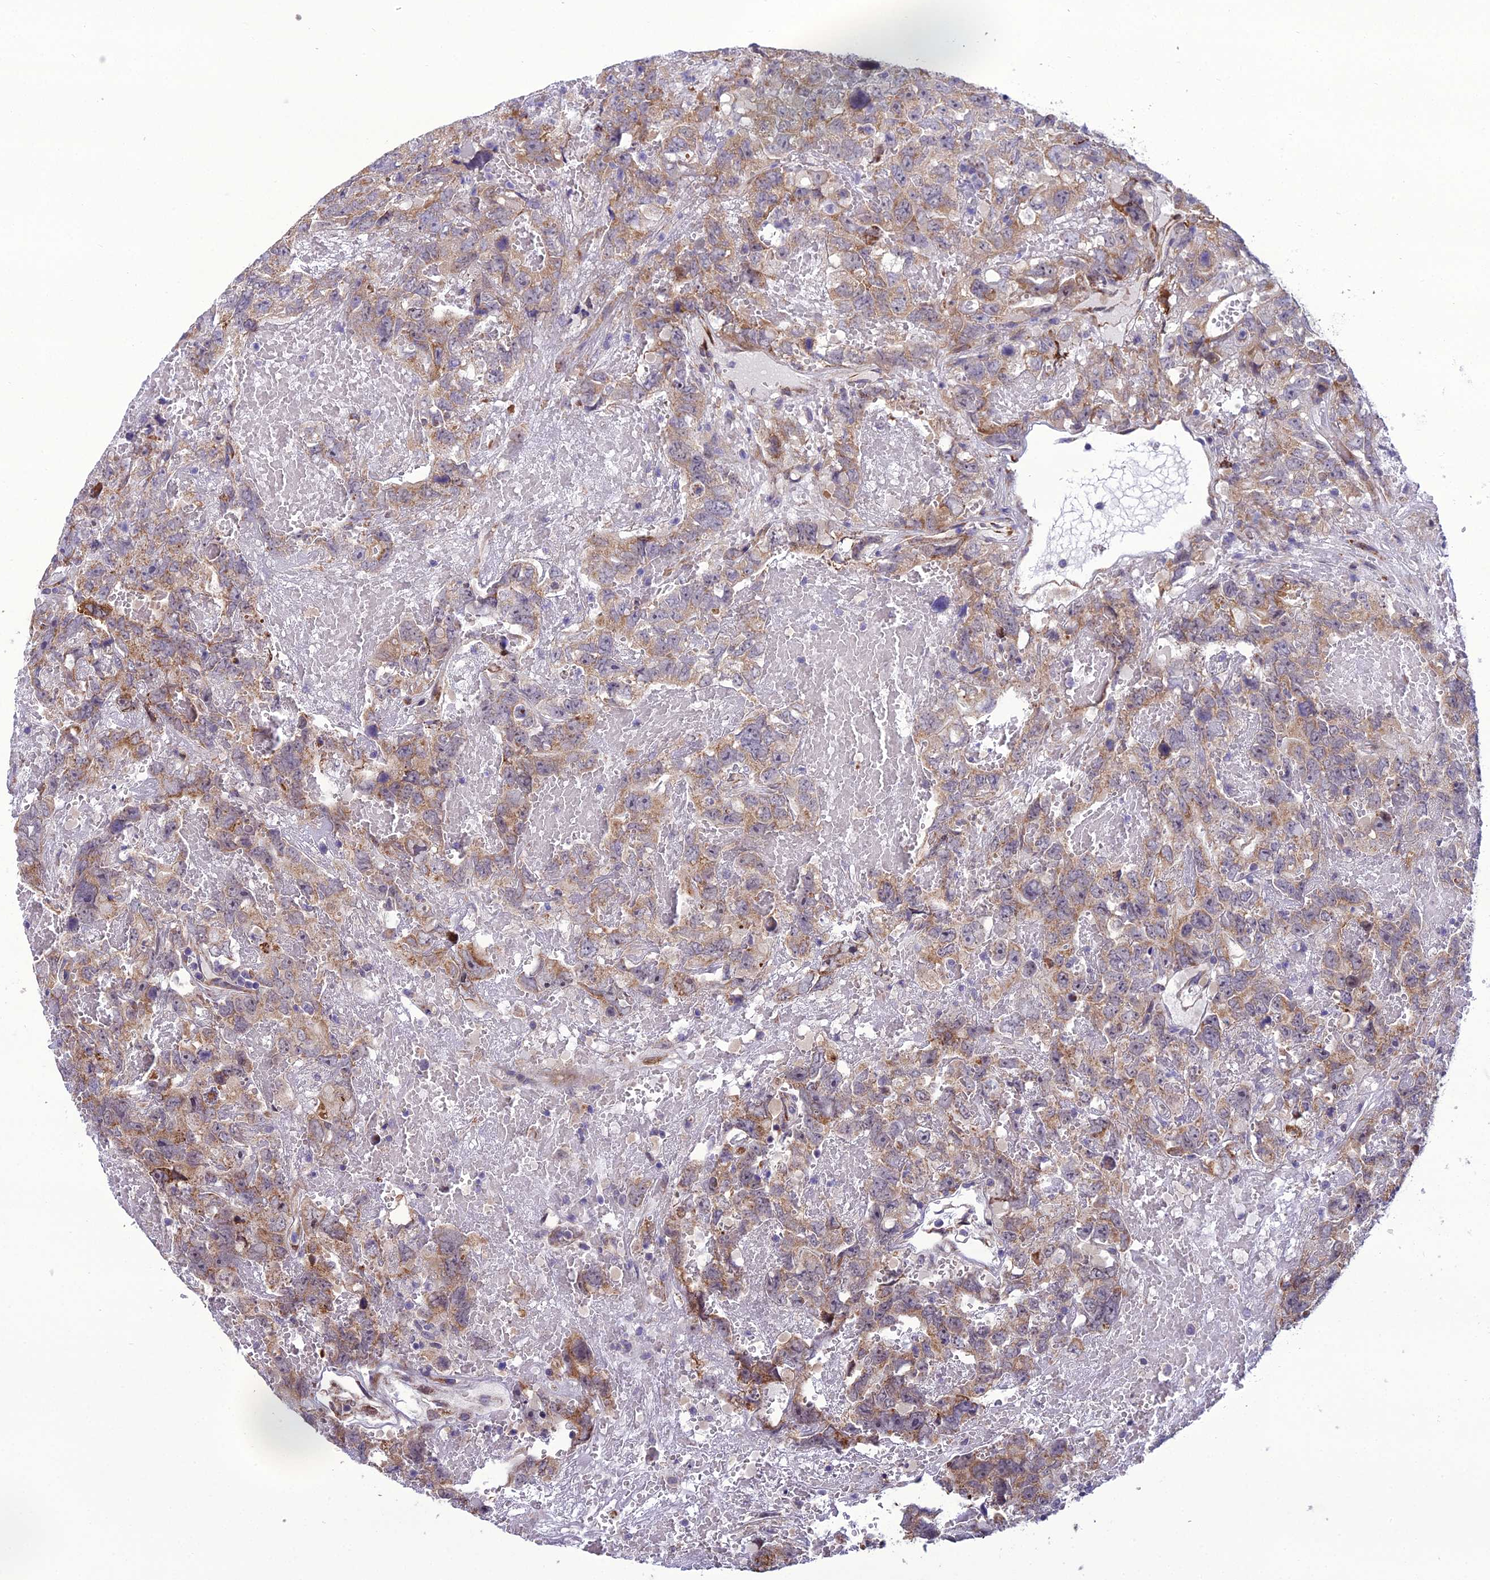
{"staining": {"intensity": "moderate", "quantity": "25%-75%", "location": "cytoplasmic/membranous"}, "tissue": "testis cancer", "cell_type": "Tumor cells", "image_type": "cancer", "snomed": [{"axis": "morphology", "description": "Carcinoma, Embryonal, NOS"}, {"axis": "topography", "description": "Testis"}], "caption": "Tumor cells display moderate cytoplasmic/membranous positivity in approximately 25%-75% of cells in testis cancer.", "gene": "NODAL", "patient": {"sex": "male", "age": 45}}